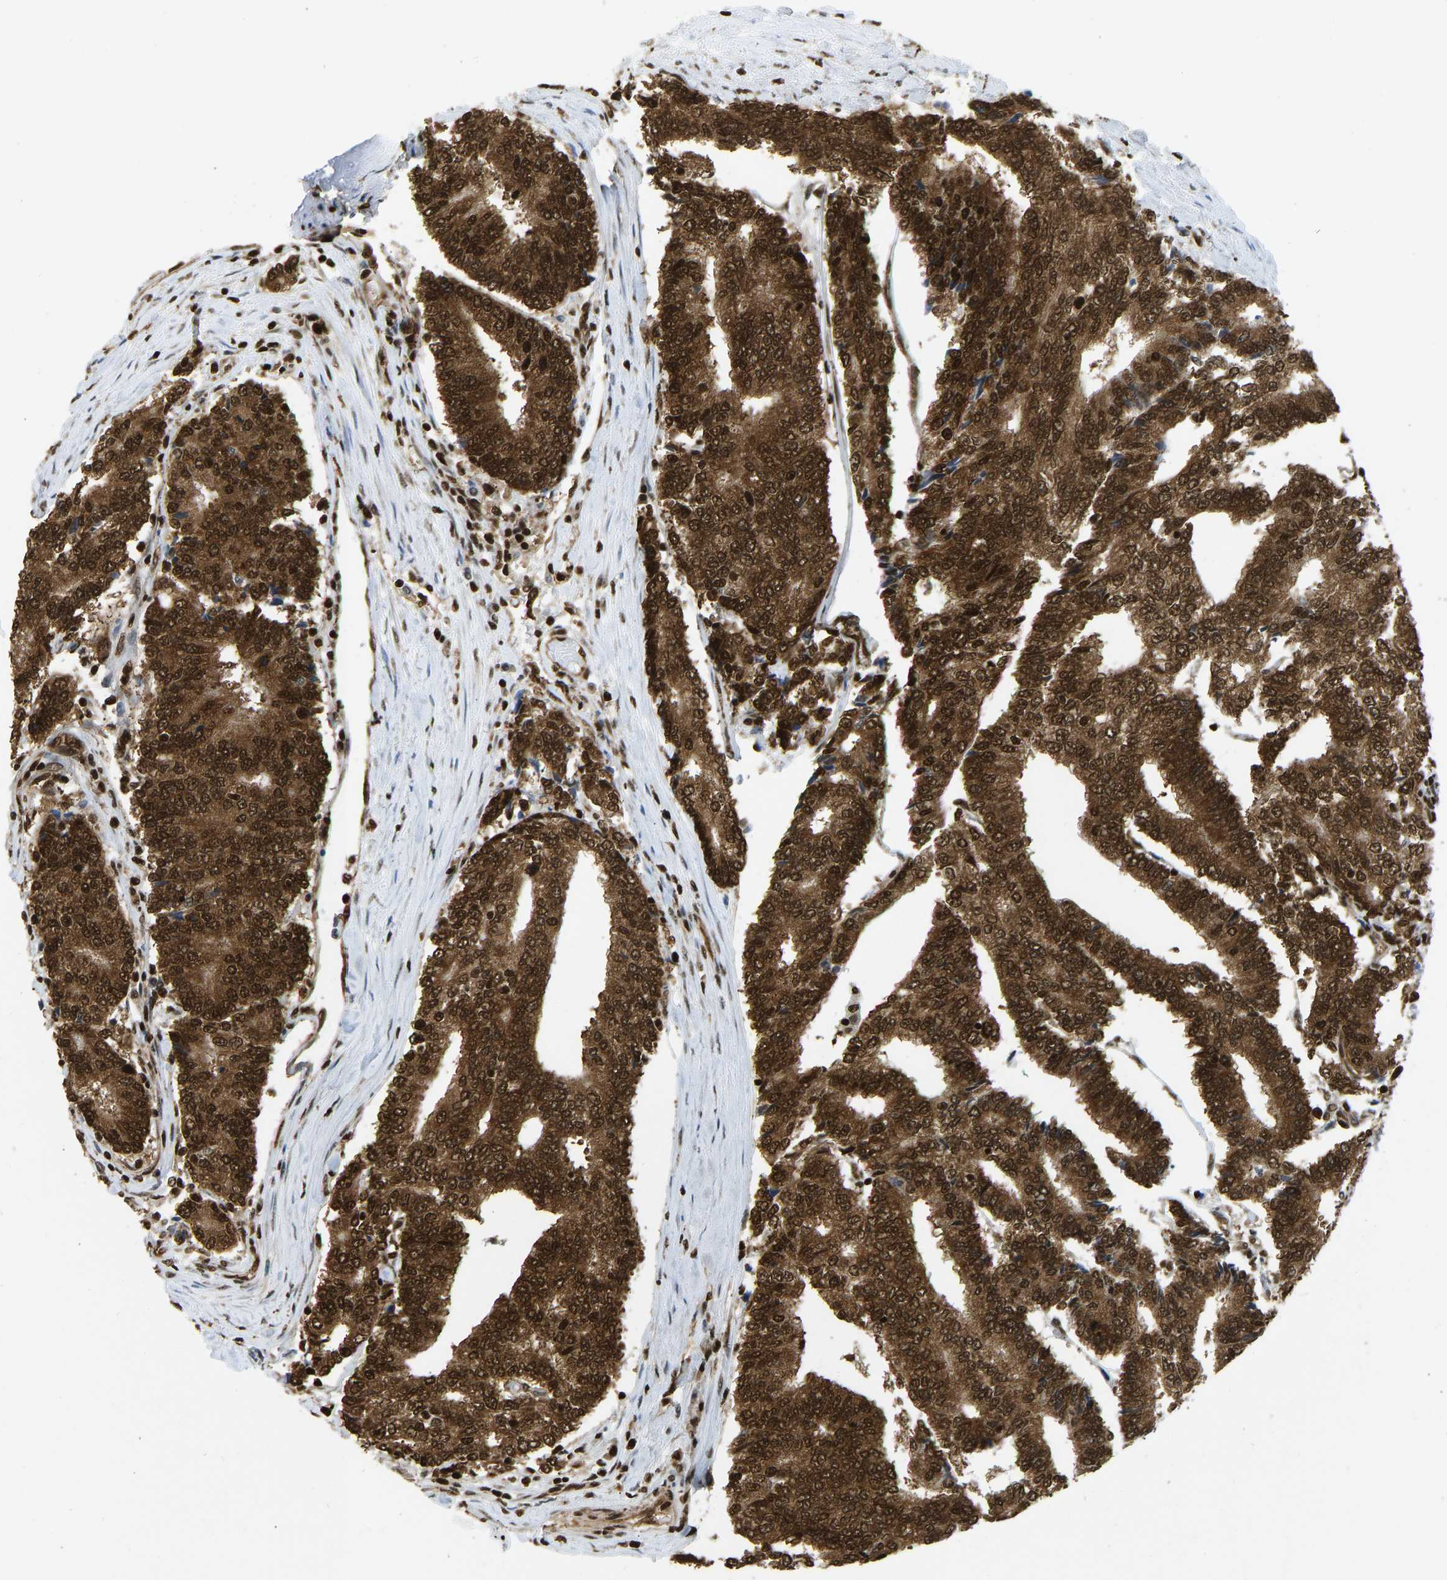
{"staining": {"intensity": "strong", "quantity": ">75%", "location": "cytoplasmic/membranous,nuclear"}, "tissue": "prostate cancer", "cell_type": "Tumor cells", "image_type": "cancer", "snomed": [{"axis": "morphology", "description": "Normal tissue, NOS"}, {"axis": "morphology", "description": "Adenocarcinoma, High grade"}, {"axis": "topography", "description": "Prostate"}, {"axis": "topography", "description": "Seminal veicle"}], "caption": "Immunohistochemical staining of human high-grade adenocarcinoma (prostate) demonstrates high levels of strong cytoplasmic/membranous and nuclear expression in about >75% of tumor cells.", "gene": "ZSCAN20", "patient": {"sex": "male", "age": 55}}